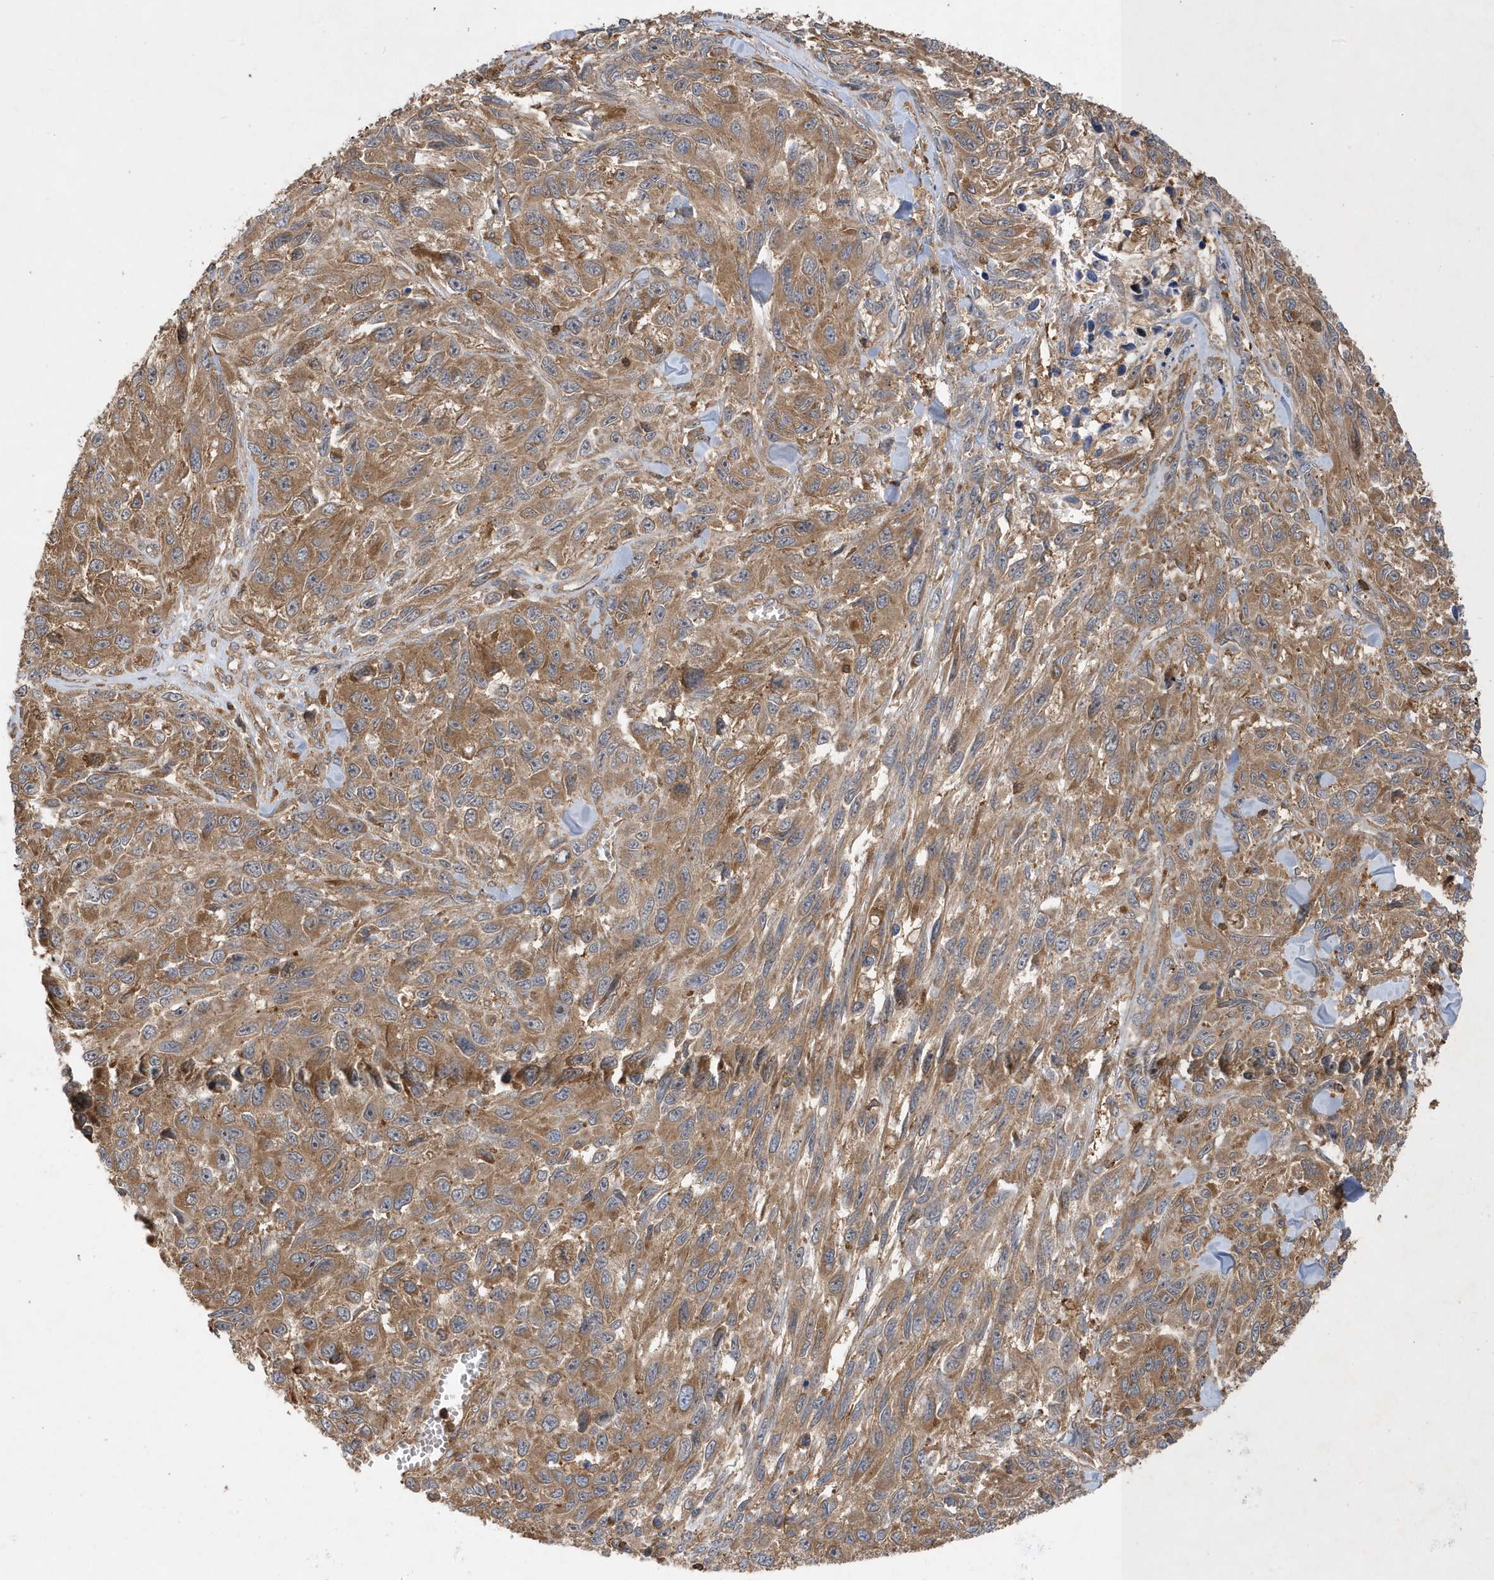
{"staining": {"intensity": "moderate", "quantity": ">75%", "location": "cytoplasmic/membranous"}, "tissue": "melanoma", "cell_type": "Tumor cells", "image_type": "cancer", "snomed": [{"axis": "morphology", "description": "Malignant melanoma, NOS"}, {"axis": "topography", "description": "Skin"}], "caption": "Protein expression analysis of human melanoma reveals moderate cytoplasmic/membranous positivity in approximately >75% of tumor cells.", "gene": "LAPTM4A", "patient": {"sex": "female", "age": 96}}